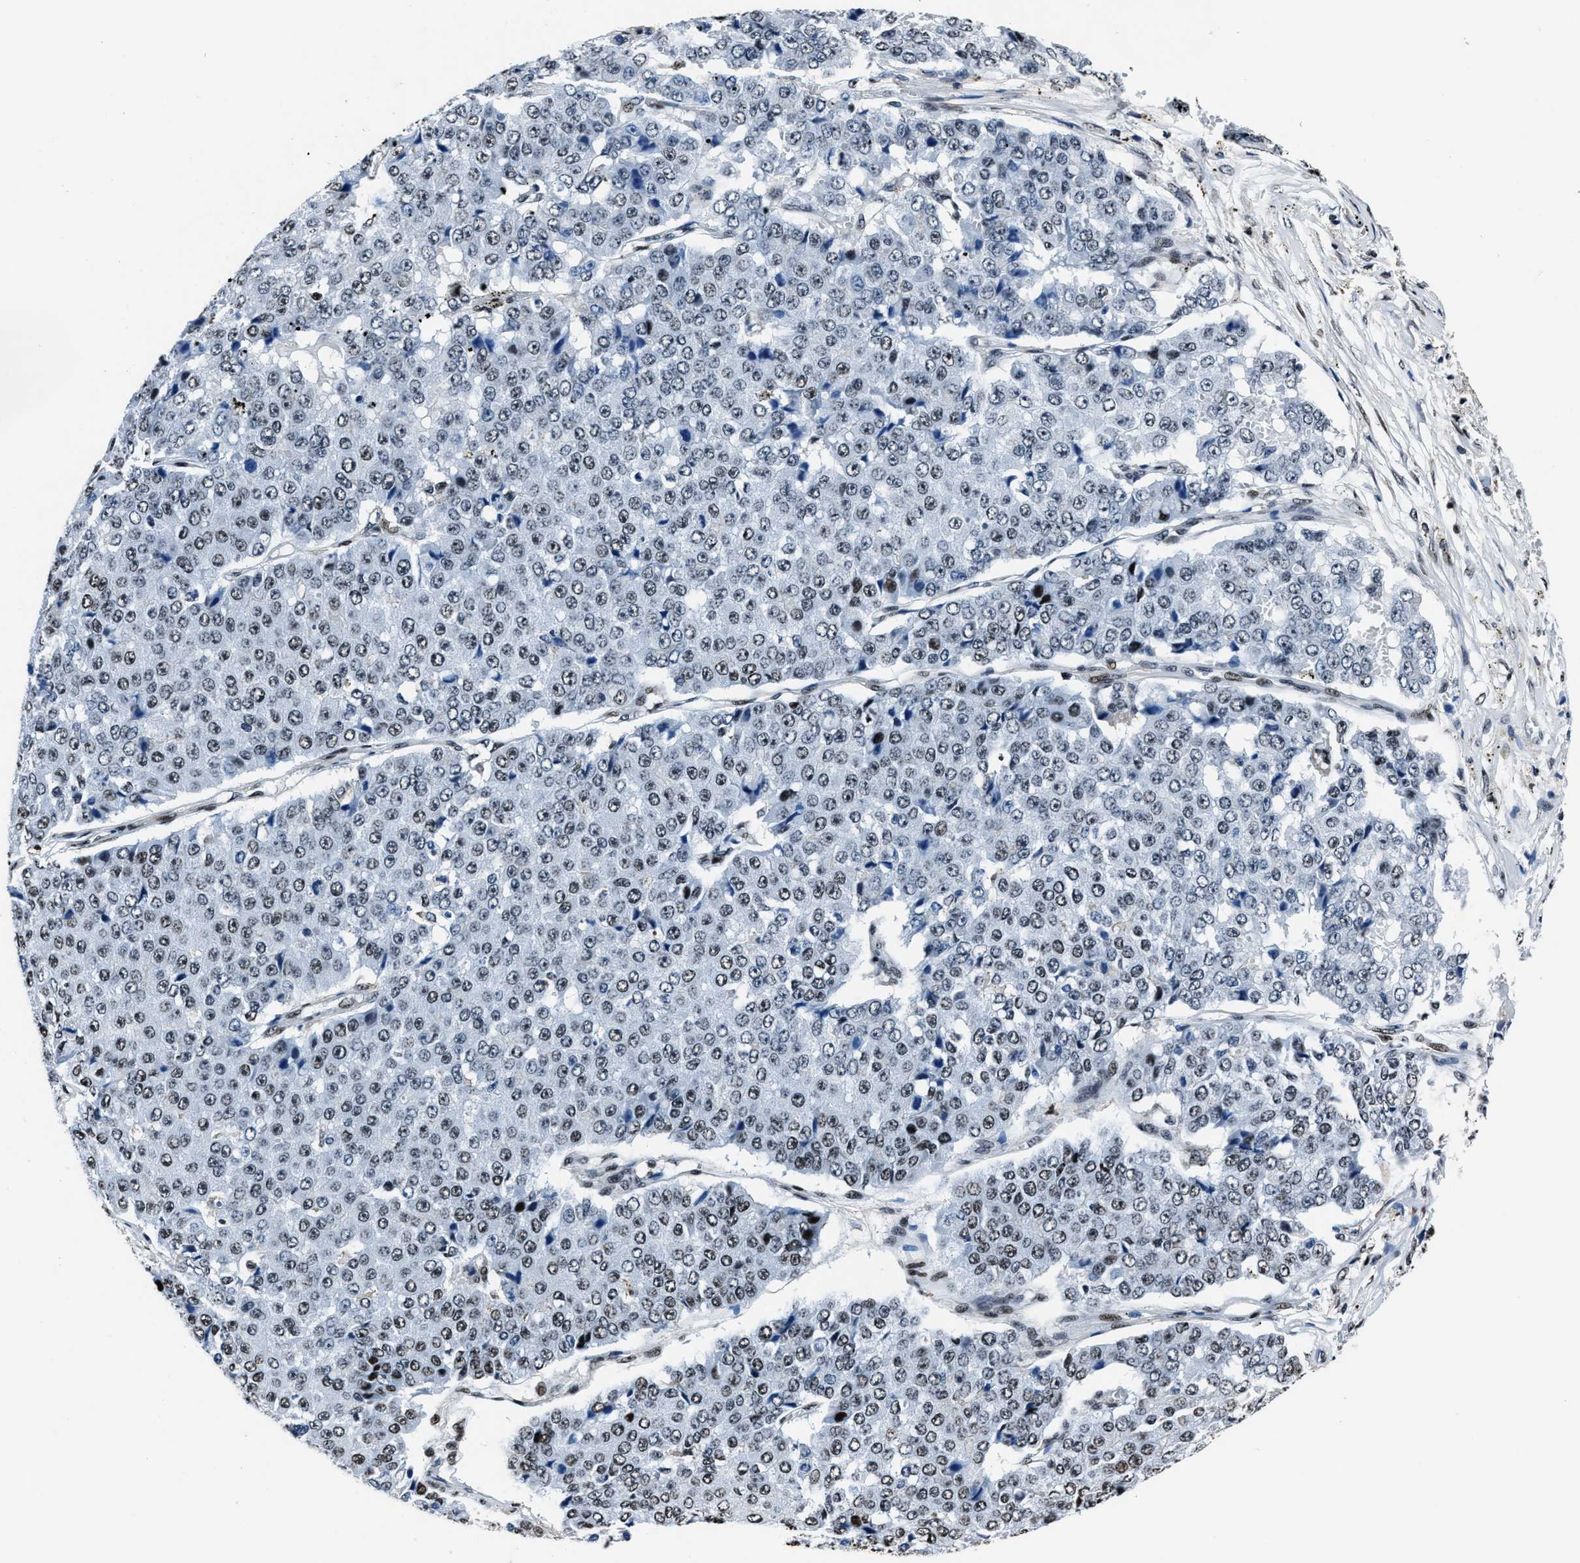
{"staining": {"intensity": "weak", "quantity": "<25%", "location": "nuclear"}, "tissue": "pancreatic cancer", "cell_type": "Tumor cells", "image_type": "cancer", "snomed": [{"axis": "morphology", "description": "Adenocarcinoma, NOS"}, {"axis": "topography", "description": "Pancreas"}], "caption": "Protein analysis of adenocarcinoma (pancreatic) shows no significant expression in tumor cells.", "gene": "PPIE", "patient": {"sex": "male", "age": 50}}